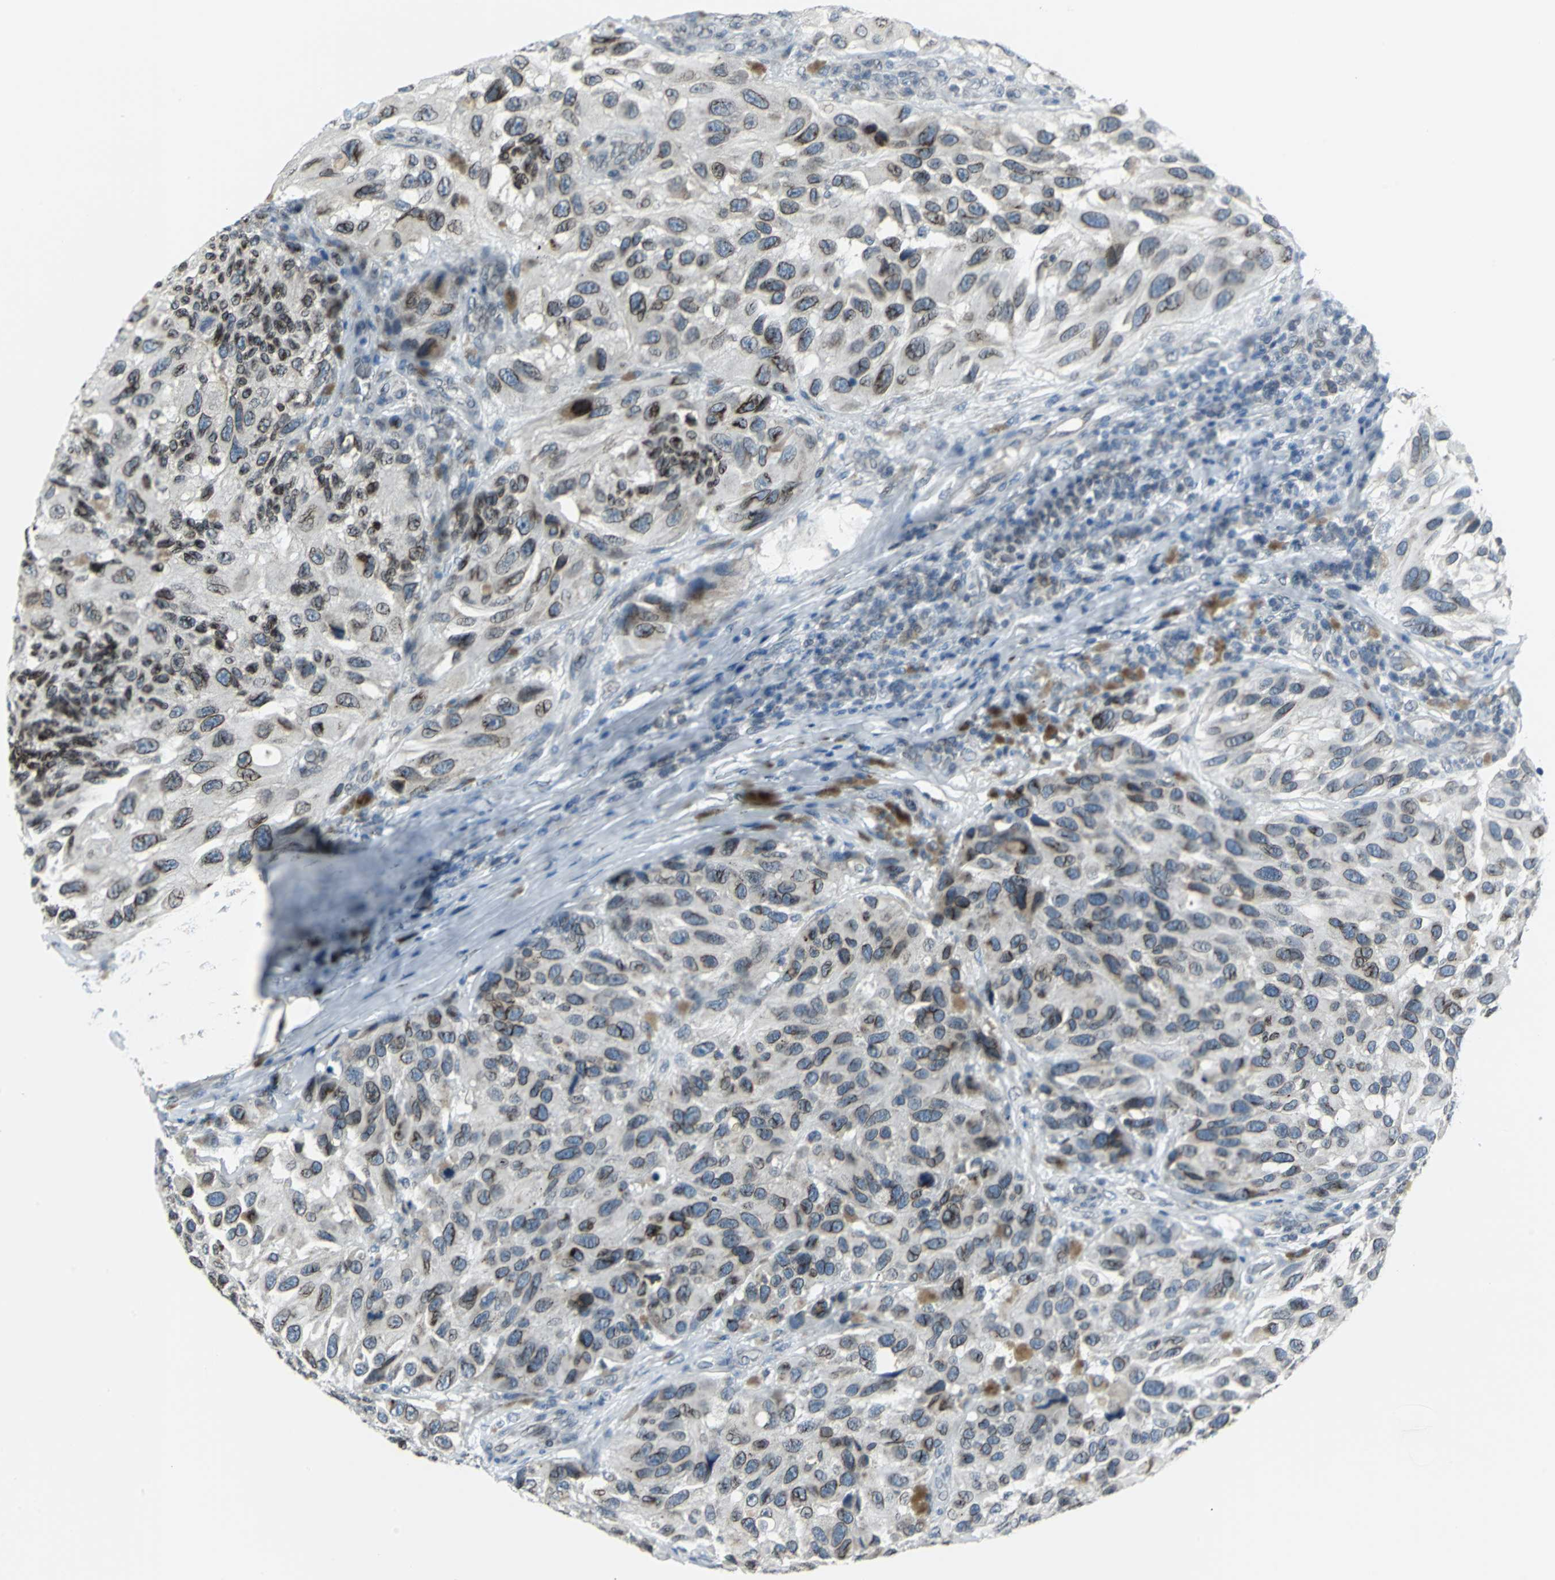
{"staining": {"intensity": "moderate", "quantity": ">75%", "location": "cytoplasmic/membranous,nuclear"}, "tissue": "melanoma", "cell_type": "Tumor cells", "image_type": "cancer", "snomed": [{"axis": "morphology", "description": "Malignant melanoma, NOS"}, {"axis": "topography", "description": "Skin"}], "caption": "DAB (3,3'-diaminobenzidine) immunohistochemical staining of human malignant melanoma shows moderate cytoplasmic/membranous and nuclear protein positivity in about >75% of tumor cells.", "gene": "SNUPN", "patient": {"sex": "female", "age": 73}}